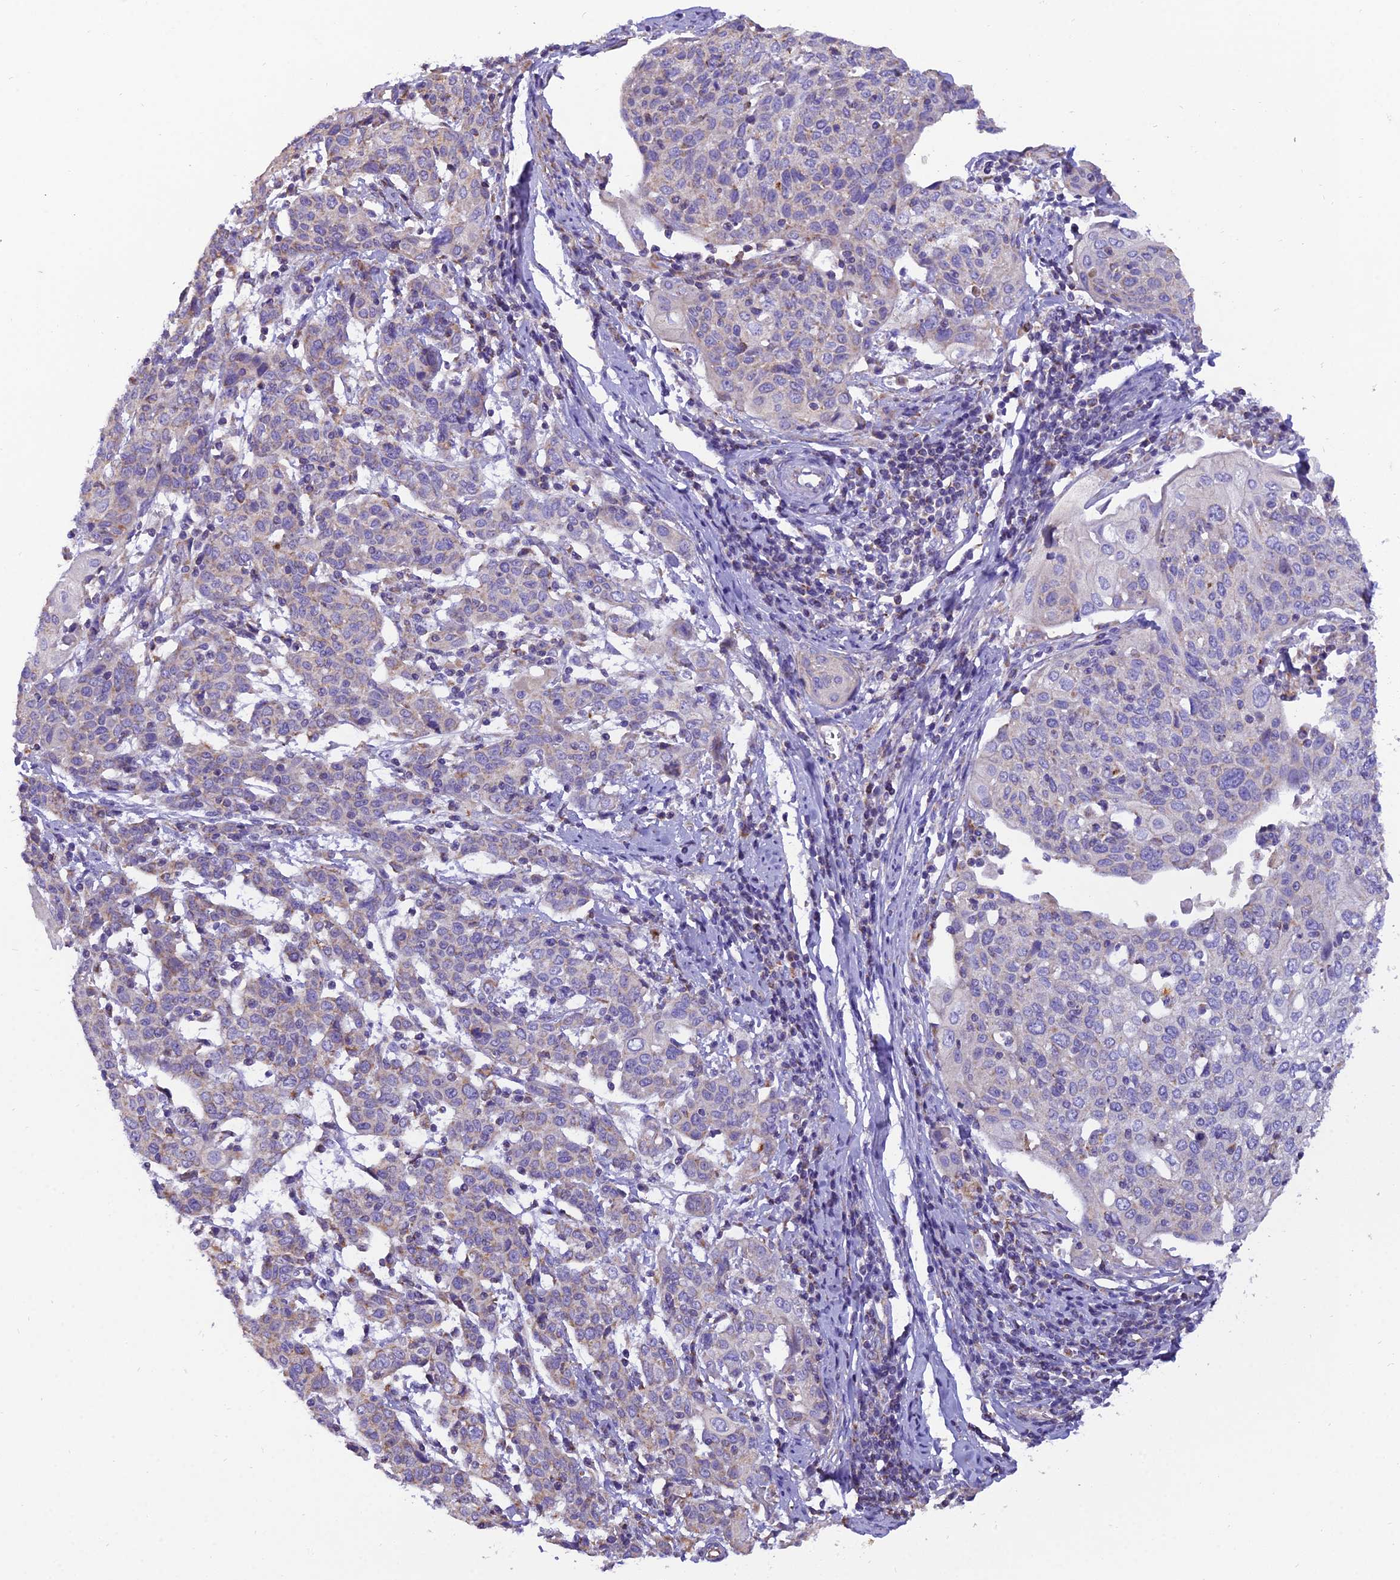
{"staining": {"intensity": "weak", "quantity": "<25%", "location": "cytoplasmic/membranous"}, "tissue": "cervical cancer", "cell_type": "Tumor cells", "image_type": "cancer", "snomed": [{"axis": "morphology", "description": "Squamous cell carcinoma, NOS"}, {"axis": "topography", "description": "Cervix"}], "caption": "Histopathology image shows no significant protein expression in tumor cells of cervical cancer.", "gene": "GPD1", "patient": {"sex": "female", "age": 67}}